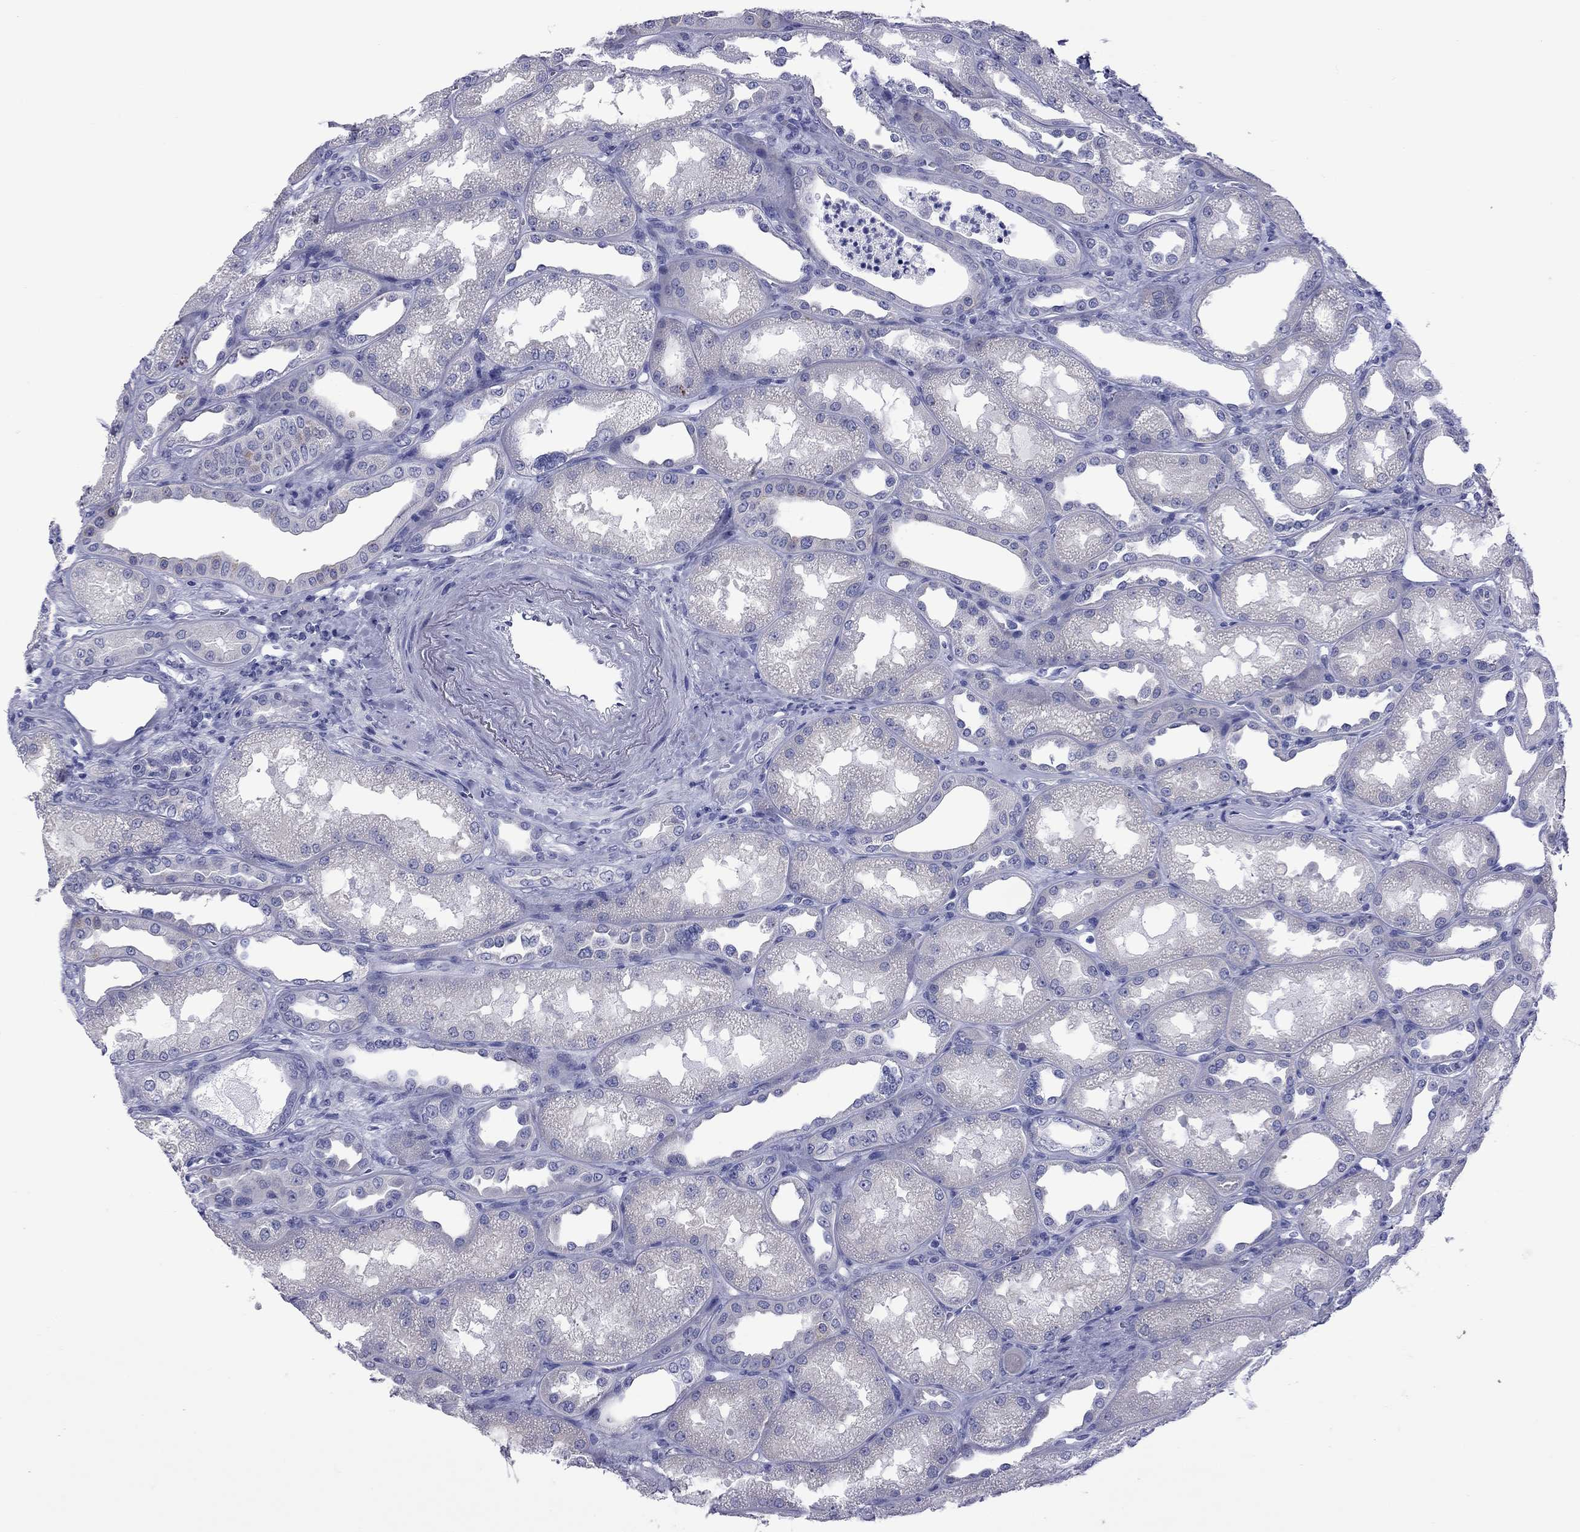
{"staining": {"intensity": "negative", "quantity": "none", "location": "none"}, "tissue": "kidney", "cell_type": "Cells in glomeruli", "image_type": "normal", "snomed": [{"axis": "morphology", "description": "Normal tissue, NOS"}, {"axis": "topography", "description": "Kidney"}], "caption": "Immunohistochemistry (IHC) histopathology image of benign kidney stained for a protein (brown), which exhibits no positivity in cells in glomeruli.", "gene": "EPPIN", "patient": {"sex": "male", "age": 61}}